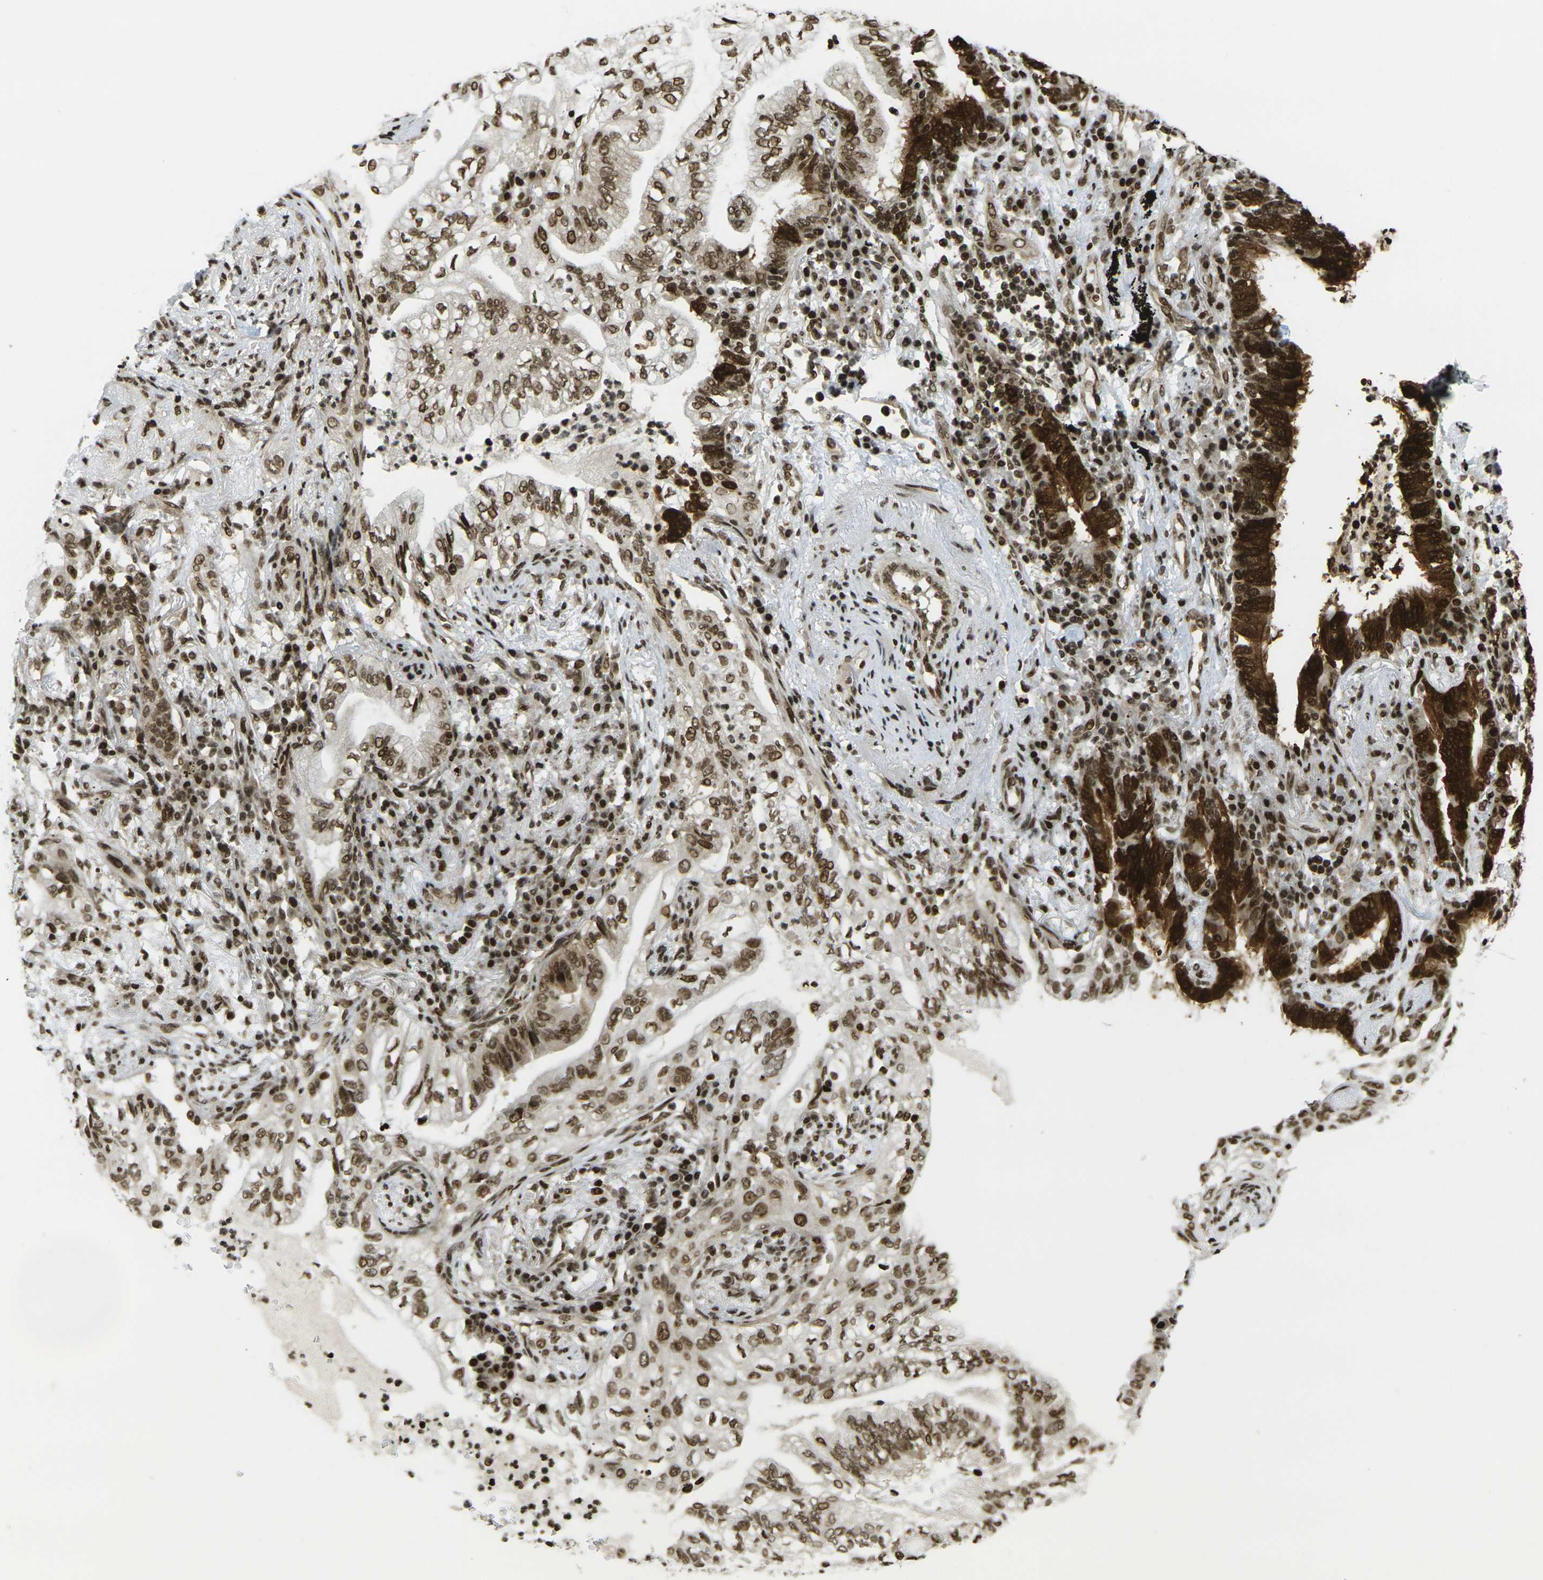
{"staining": {"intensity": "strong", "quantity": ">75%", "location": "cytoplasmic/membranous,nuclear"}, "tissue": "lung cancer", "cell_type": "Tumor cells", "image_type": "cancer", "snomed": [{"axis": "morphology", "description": "Normal tissue, NOS"}, {"axis": "morphology", "description": "Adenocarcinoma, NOS"}, {"axis": "topography", "description": "Bronchus"}, {"axis": "topography", "description": "Lung"}], "caption": "Human lung cancer stained with a protein marker shows strong staining in tumor cells.", "gene": "RUVBL2", "patient": {"sex": "female", "age": 70}}